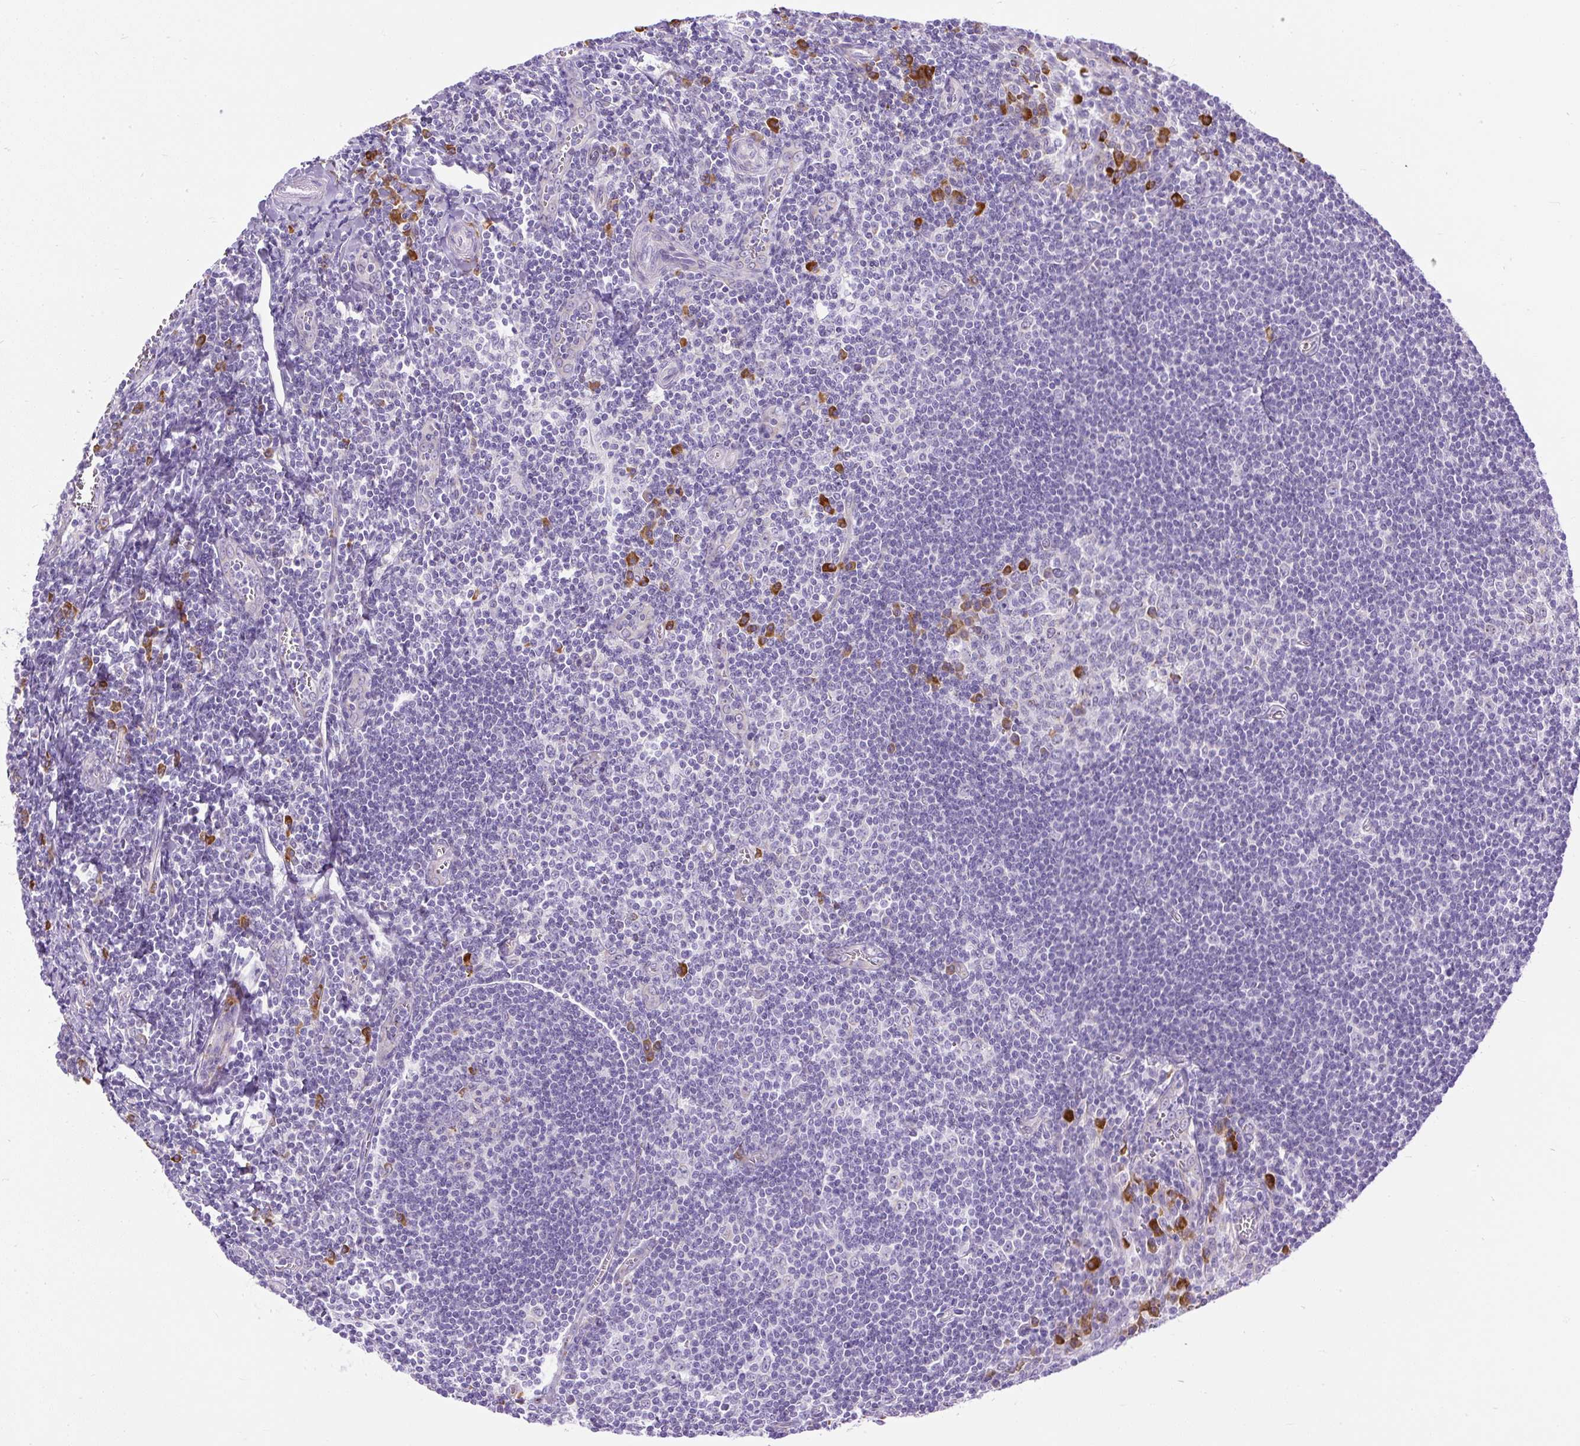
{"staining": {"intensity": "moderate", "quantity": "<25%", "location": "cytoplasmic/membranous"}, "tissue": "tonsil", "cell_type": "Germinal center cells", "image_type": "normal", "snomed": [{"axis": "morphology", "description": "Normal tissue, NOS"}, {"axis": "topography", "description": "Tonsil"}], "caption": "Immunohistochemical staining of normal human tonsil shows <25% levels of moderate cytoplasmic/membranous protein expression in about <25% of germinal center cells. The staining was performed using DAB (3,3'-diaminobenzidine) to visualize the protein expression in brown, while the nuclei were stained in blue with hematoxylin (Magnification: 20x).", "gene": "SYBU", "patient": {"sex": "male", "age": 27}}